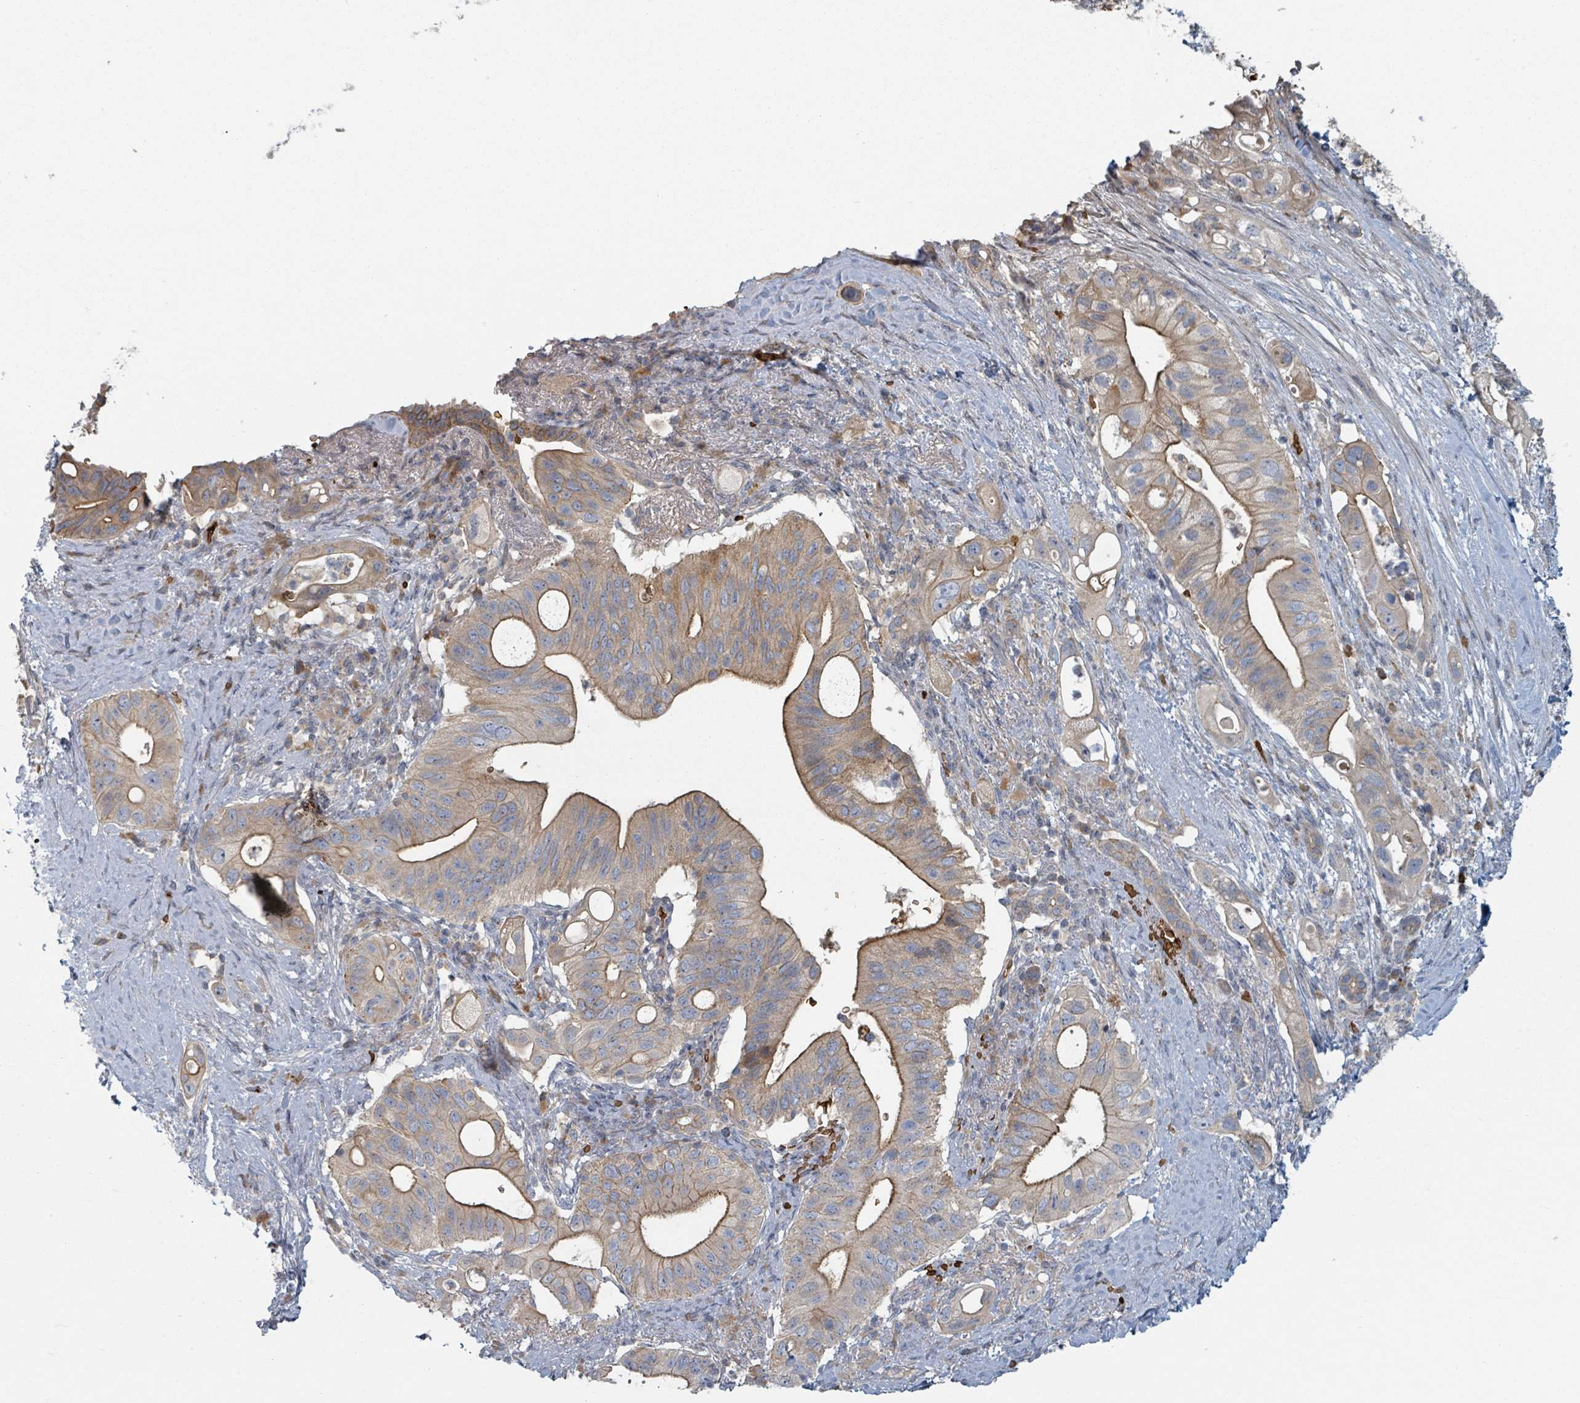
{"staining": {"intensity": "moderate", "quantity": "25%-75%", "location": "cytoplasmic/membranous"}, "tissue": "pancreatic cancer", "cell_type": "Tumor cells", "image_type": "cancer", "snomed": [{"axis": "morphology", "description": "Adenocarcinoma, NOS"}, {"axis": "topography", "description": "Pancreas"}], "caption": "Brown immunohistochemical staining in pancreatic adenocarcinoma reveals moderate cytoplasmic/membranous expression in approximately 25%-75% of tumor cells.", "gene": "TRPC4AP", "patient": {"sex": "female", "age": 72}}